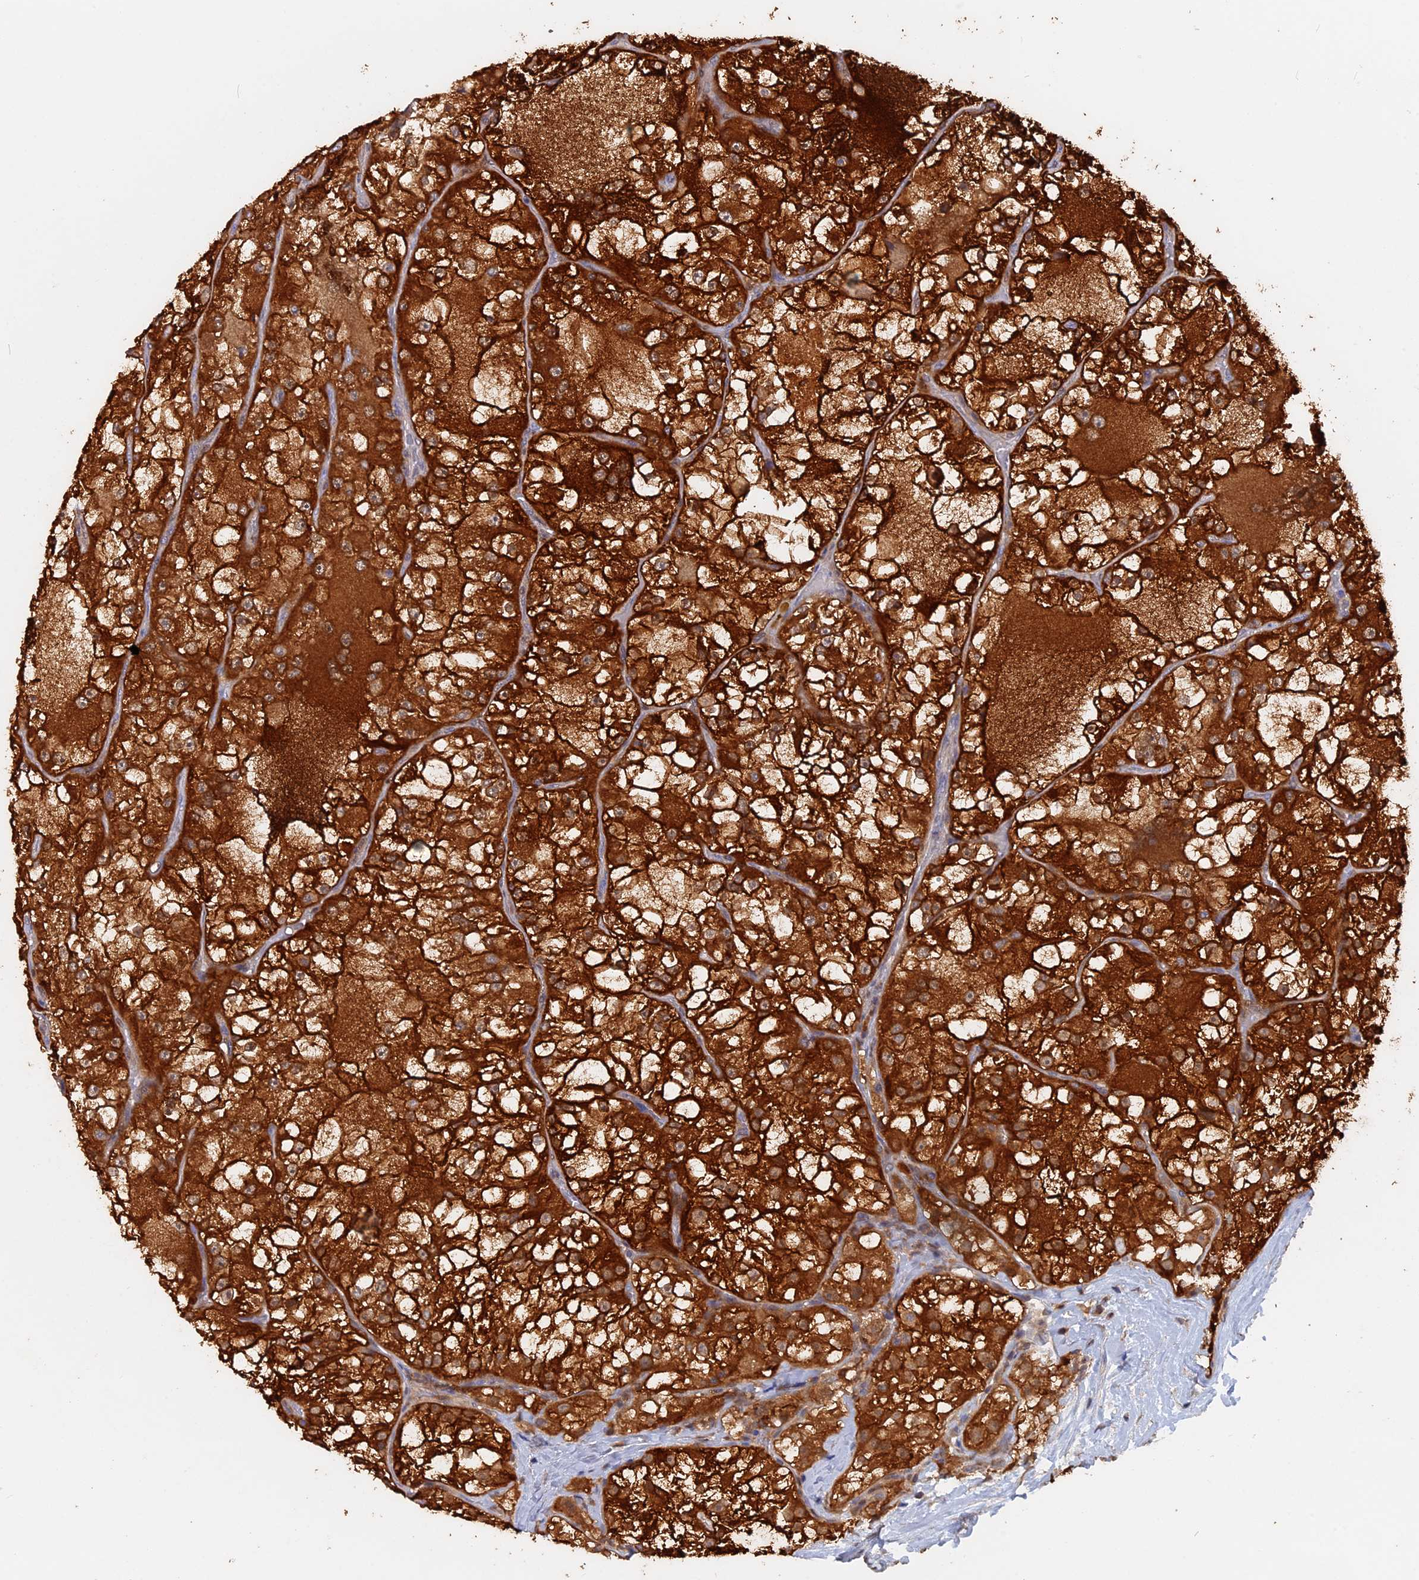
{"staining": {"intensity": "strong", "quantity": ">75%", "location": "cytoplasmic/membranous"}, "tissue": "renal cancer", "cell_type": "Tumor cells", "image_type": "cancer", "snomed": [{"axis": "morphology", "description": "Adenocarcinoma, NOS"}, {"axis": "topography", "description": "Kidney"}], "caption": "Immunohistochemical staining of human renal cancer (adenocarcinoma) reveals high levels of strong cytoplasmic/membranous staining in approximately >75% of tumor cells.", "gene": "BLVRA", "patient": {"sex": "female", "age": 72}}